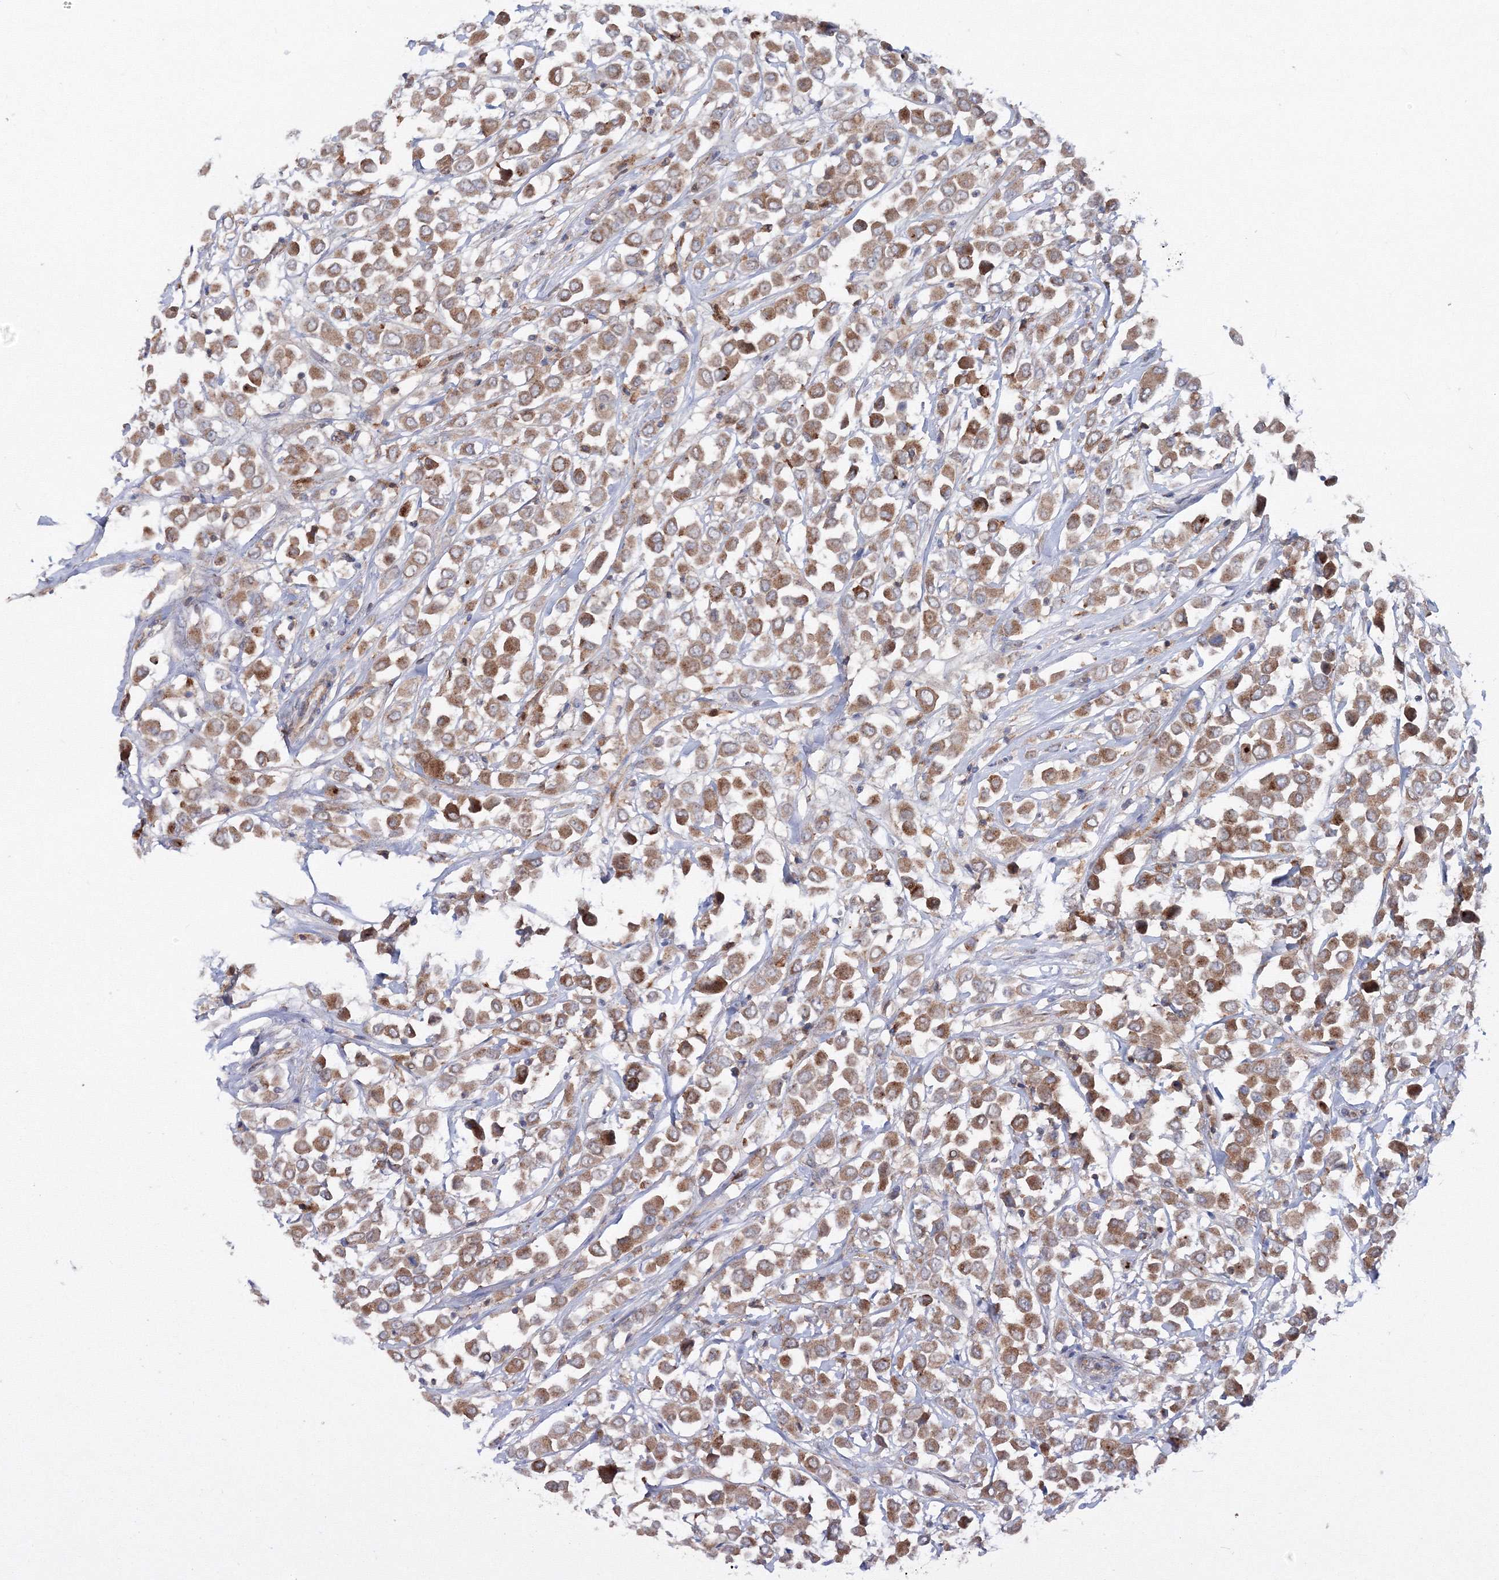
{"staining": {"intensity": "moderate", "quantity": ">75%", "location": "cytoplasmic/membranous"}, "tissue": "breast cancer", "cell_type": "Tumor cells", "image_type": "cancer", "snomed": [{"axis": "morphology", "description": "Duct carcinoma"}, {"axis": "topography", "description": "Breast"}], "caption": "The histopathology image demonstrates a brown stain indicating the presence of a protein in the cytoplasmic/membranous of tumor cells in breast infiltrating ductal carcinoma.", "gene": "GGA2", "patient": {"sex": "female", "age": 61}}